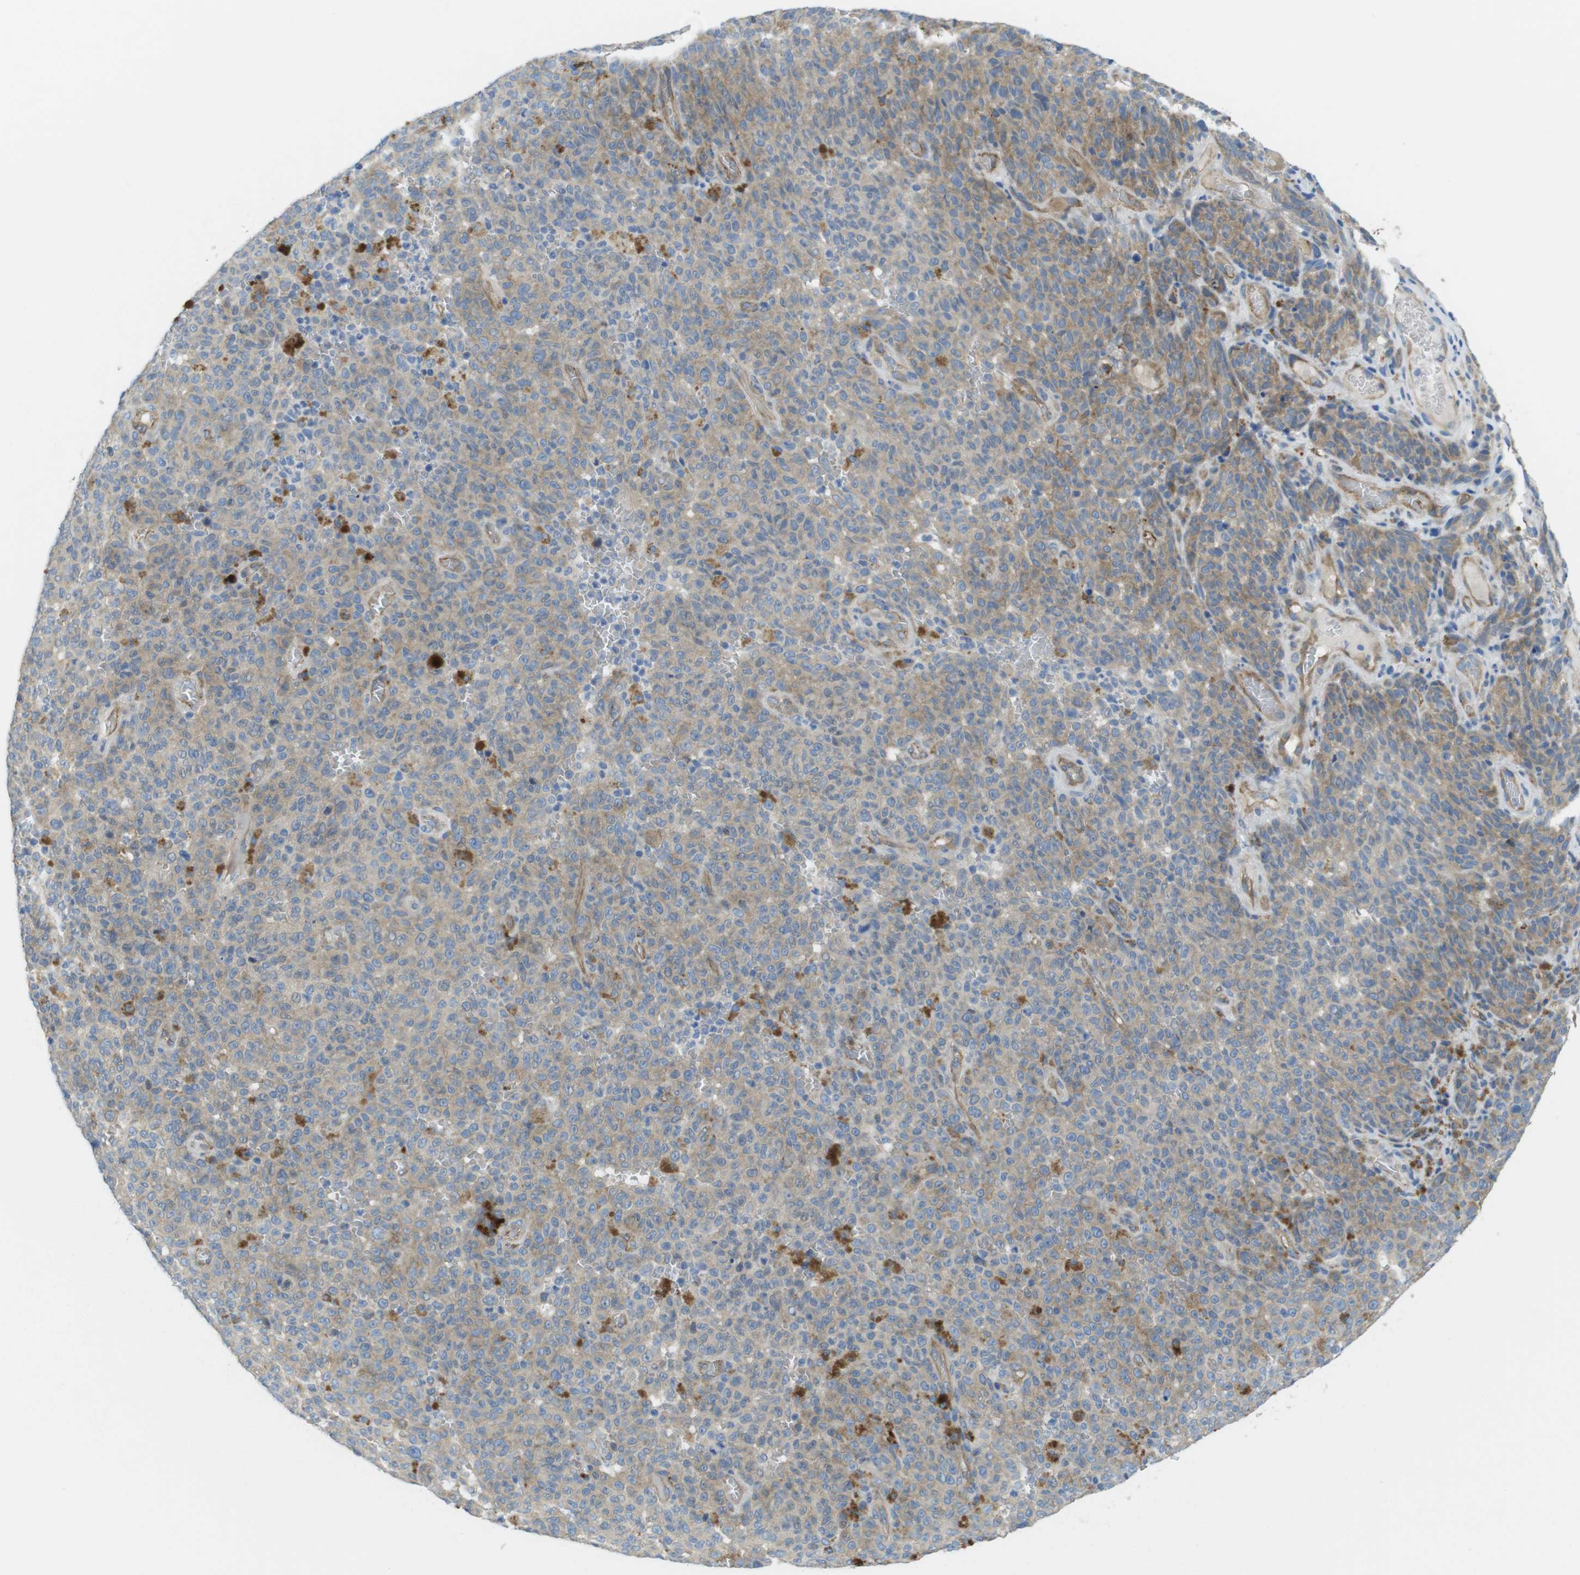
{"staining": {"intensity": "weak", "quantity": ">75%", "location": "cytoplasmic/membranous"}, "tissue": "melanoma", "cell_type": "Tumor cells", "image_type": "cancer", "snomed": [{"axis": "morphology", "description": "Malignant melanoma, NOS"}, {"axis": "topography", "description": "Skin"}], "caption": "Melanoma stained with immunohistochemistry displays weak cytoplasmic/membranous positivity in approximately >75% of tumor cells.", "gene": "TMEM234", "patient": {"sex": "female", "age": 82}}